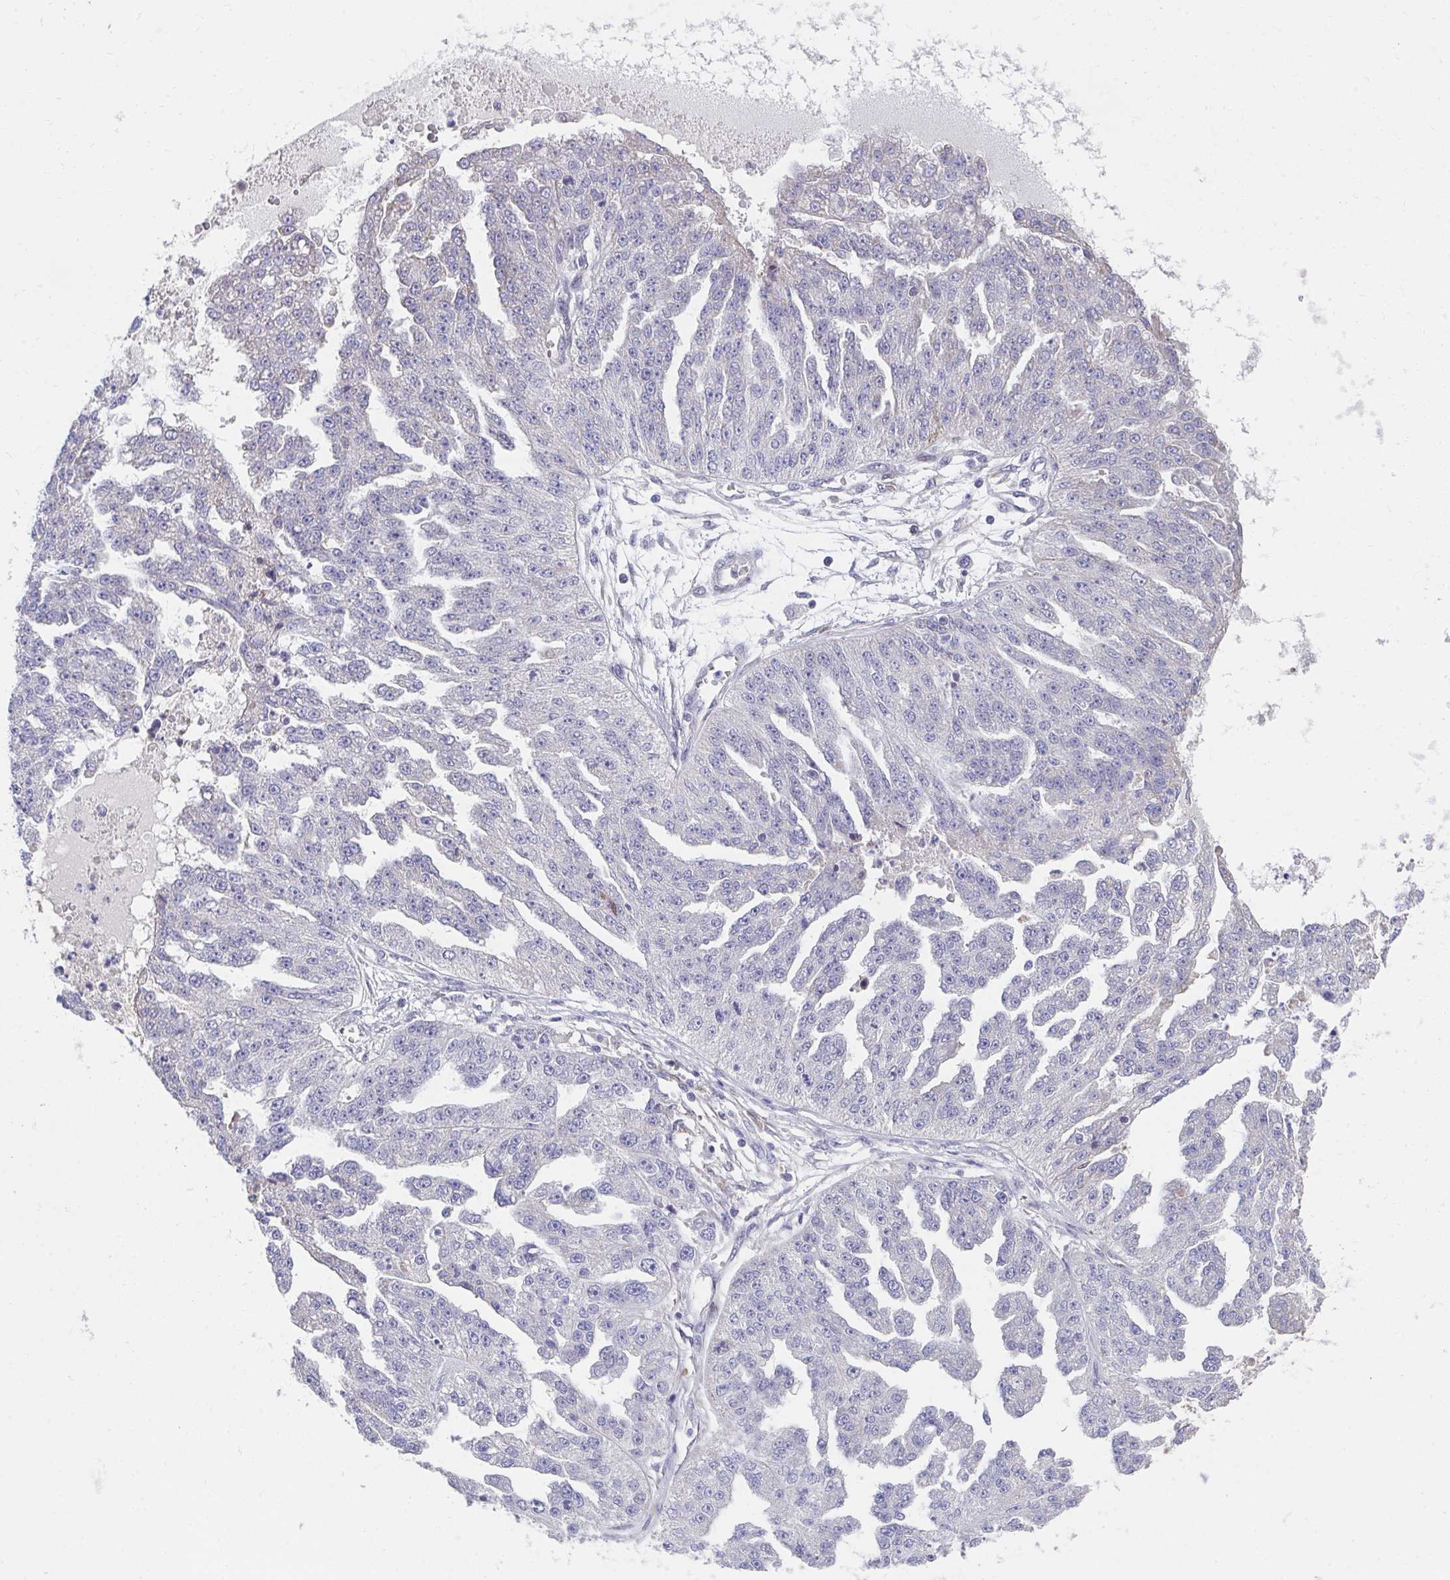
{"staining": {"intensity": "weak", "quantity": "<25%", "location": "cytoplasmic/membranous"}, "tissue": "ovarian cancer", "cell_type": "Tumor cells", "image_type": "cancer", "snomed": [{"axis": "morphology", "description": "Cystadenocarcinoma, serous, NOS"}, {"axis": "topography", "description": "Ovary"}], "caption": "An immunohistochemistry (IHC) photomicrograph of ovarian cancer is shown. There is no staining in tumor cells of ovarian cancer.", "gene": "SLAMF7", "patient": {"sex": "female", "age": 58}}